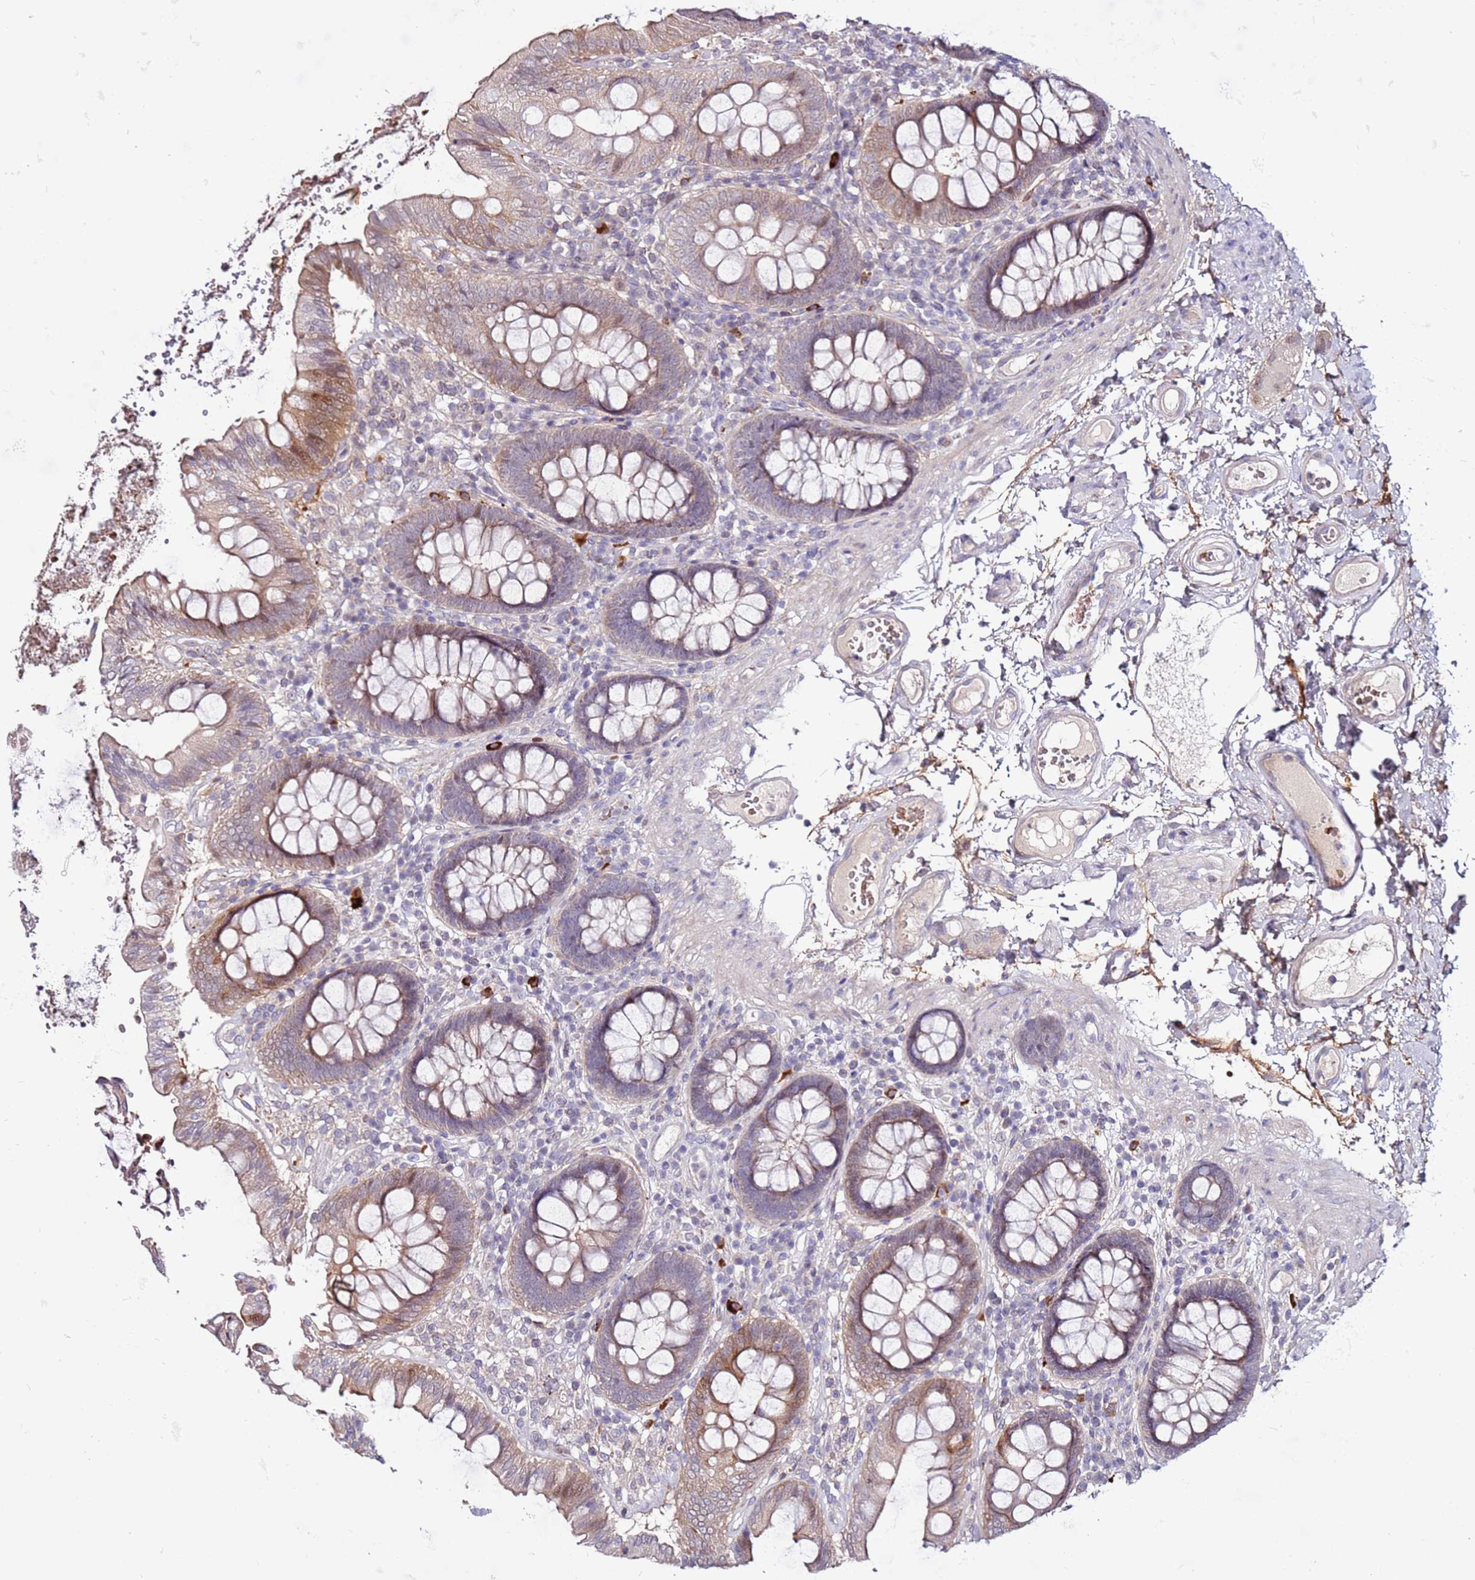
{"staining": {"intensity": "negative", "quantity": "none", "location": "none"}, "tissue": "colon", "cell_type": "Endothelial cells", "image_type": "normal", "snomed": [{"axis": "morphology", "description": "Normal tissue, NOS"}, {"axis": "topography", "description": "Colon"}], "caption": "High power microscopy micrograph of an IHC photomicrograph of unremarkable colon, revealing no significant staining in endothelial cells.", "gene": "MTG2", "patient": {"sex": "male", "age": 84}}